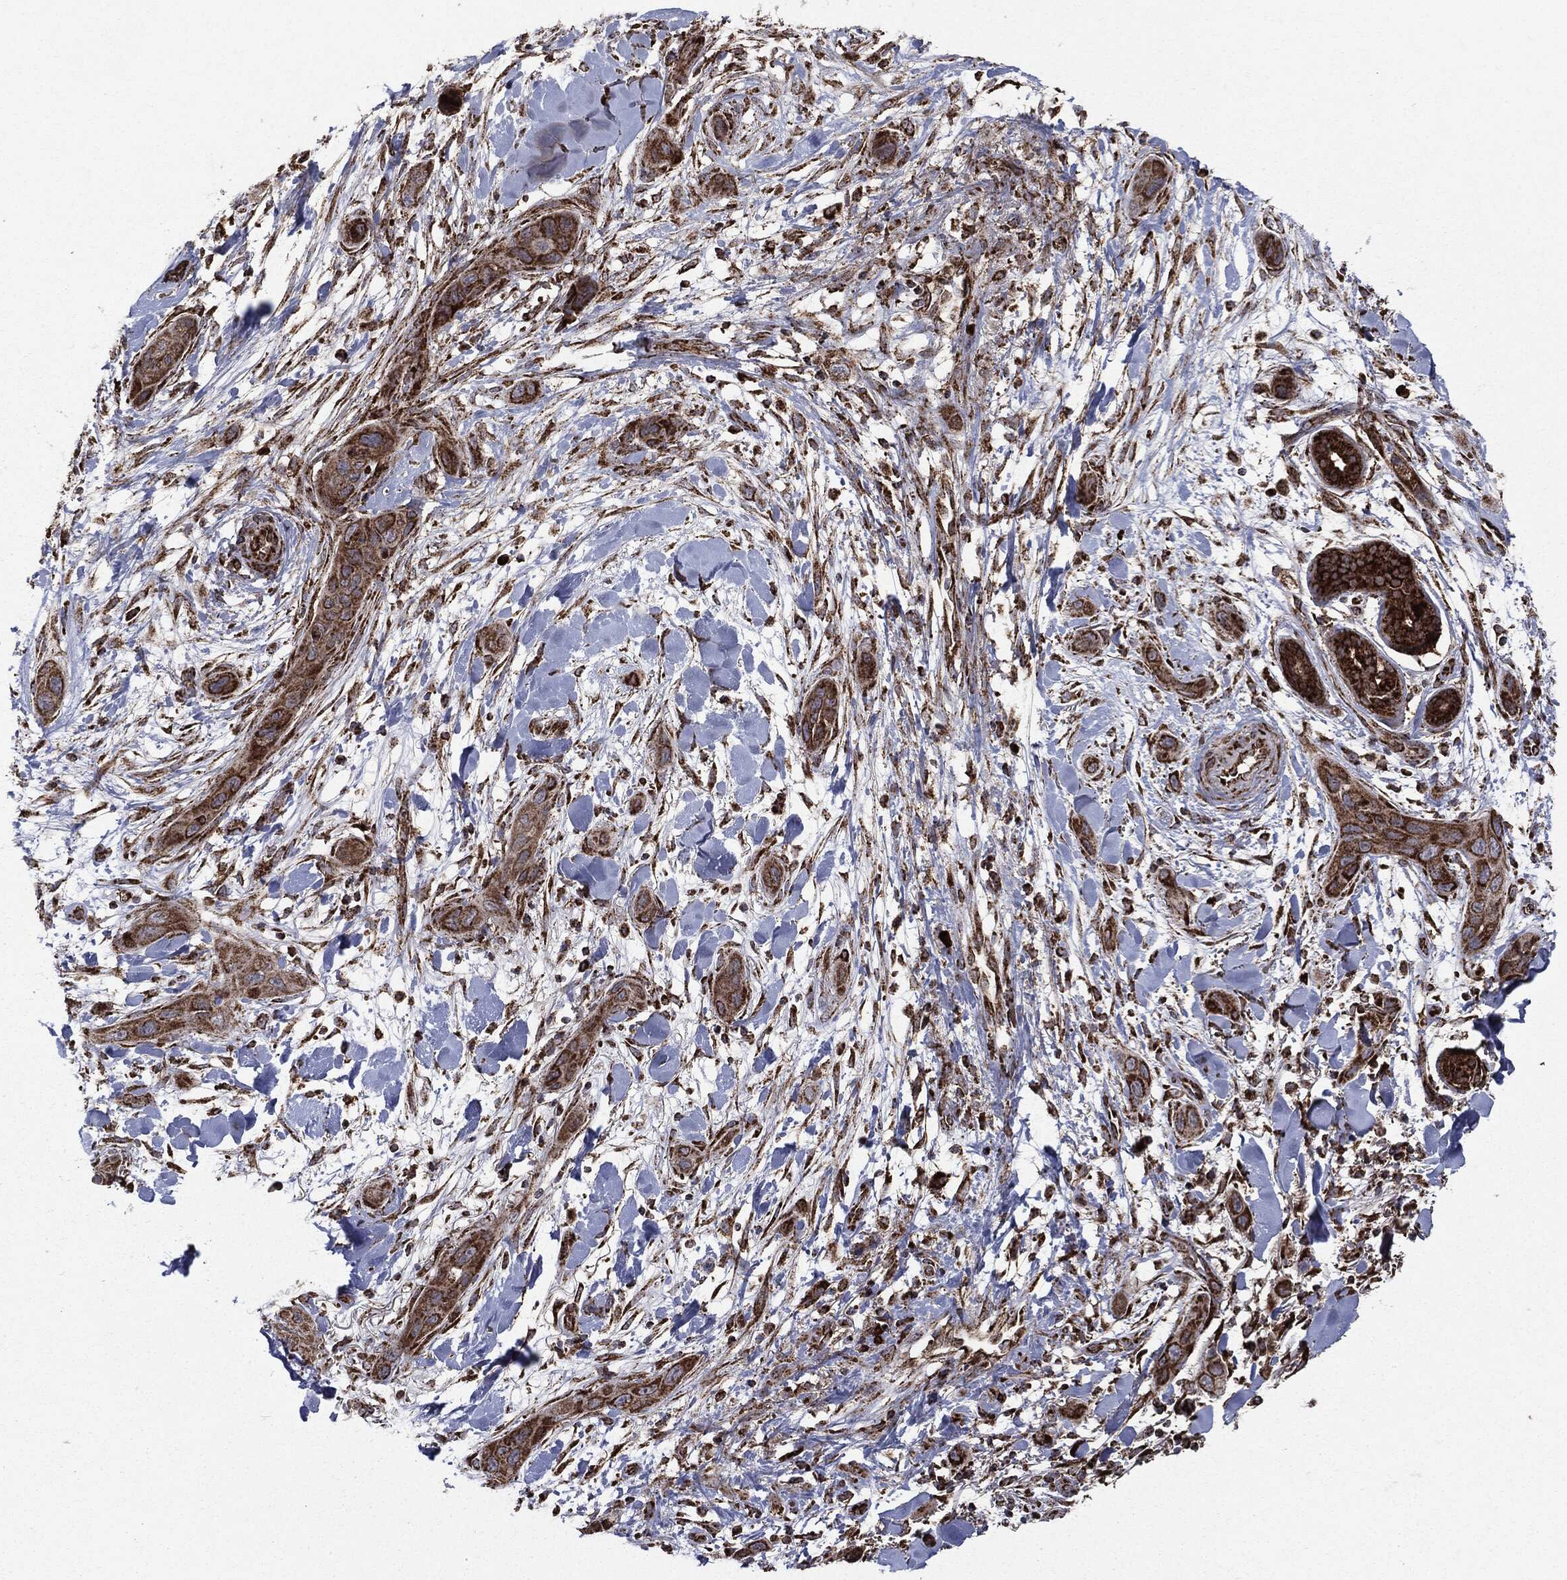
{"staining": {"intensity": "strong", "quantity": ">75%", "location": "cytoplasmic/membranous"}, "tissue": "skin cancer", "cell_type": "Tumor cells", "image_type": "cancer", "snomed": [{"axis": "morphology", "description": "Squamous cell carcinoma, NOS"}, {"axis": "topography", "description": "Skin"}], "caption": "Immunohistochemistry photomicrograph of human skin squamous cell carcinoma stained for a protein (brown), which exhibits high levels of strong cytoplasmic/membranous staining in approximately >75% of tumor cells.", "gene": "MAP2K1", "patient": {"sex": "male", "age": 78}}